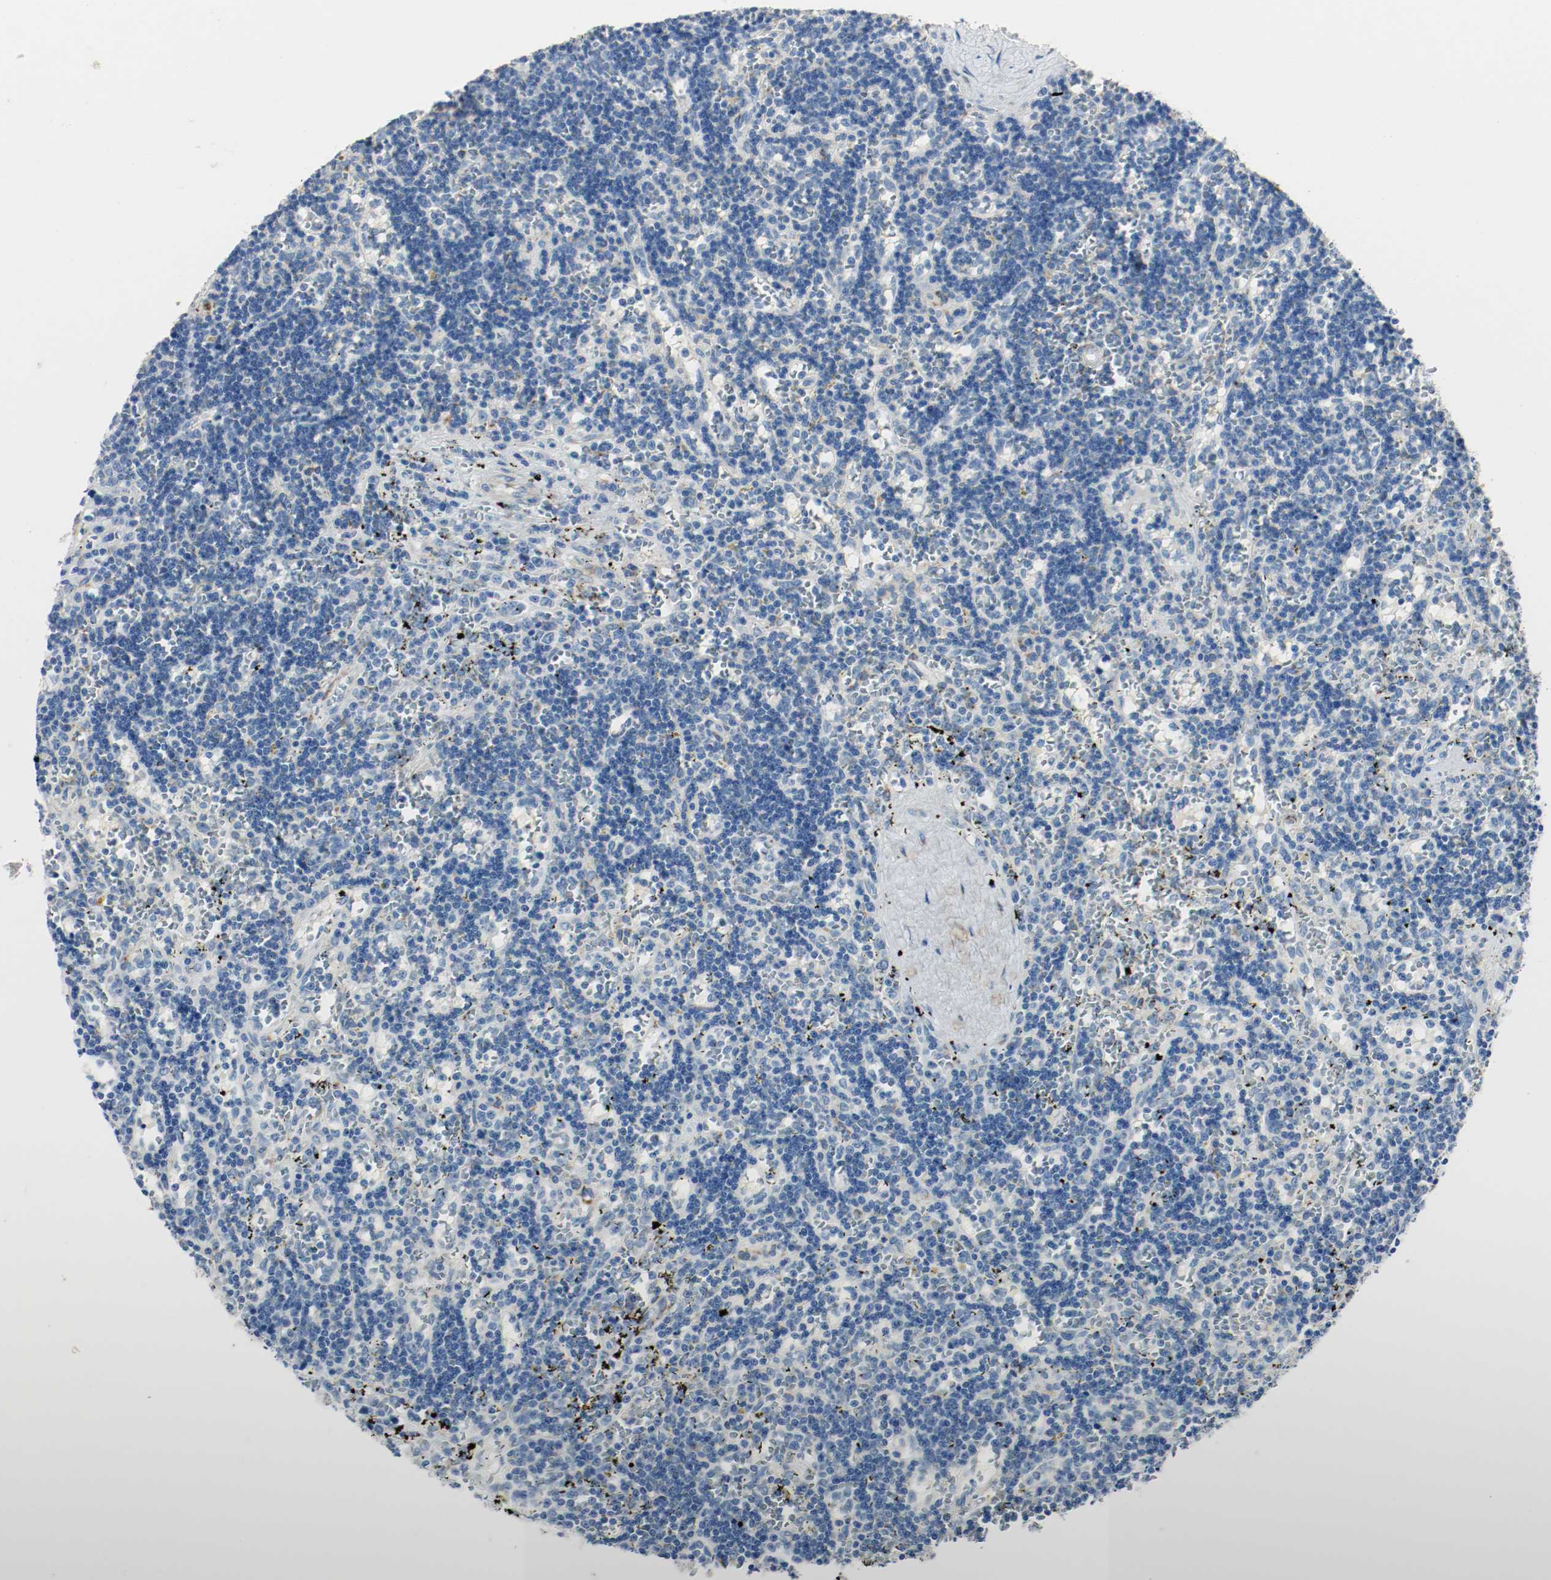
{"staining": {"intensity": "negative", "quantity": "none", "location": "none"}, "tissue": "lymphoma", "cell_type": "Tumor cells", "image_type": "cancer", "snomed": [{"axis": "morphology", "description": "Malignant lymphoma, non-Hodgkin's type, Low grade"}, {"axis": "topography", "description": "Spleen"}], "caption": "This is an immunohistochemistry (IHC) photomicrograph of human lymphoma. There is no expression in tumor cells.", "gene": "LAMB1", "patient": {"sex": "male", "age": 60}}